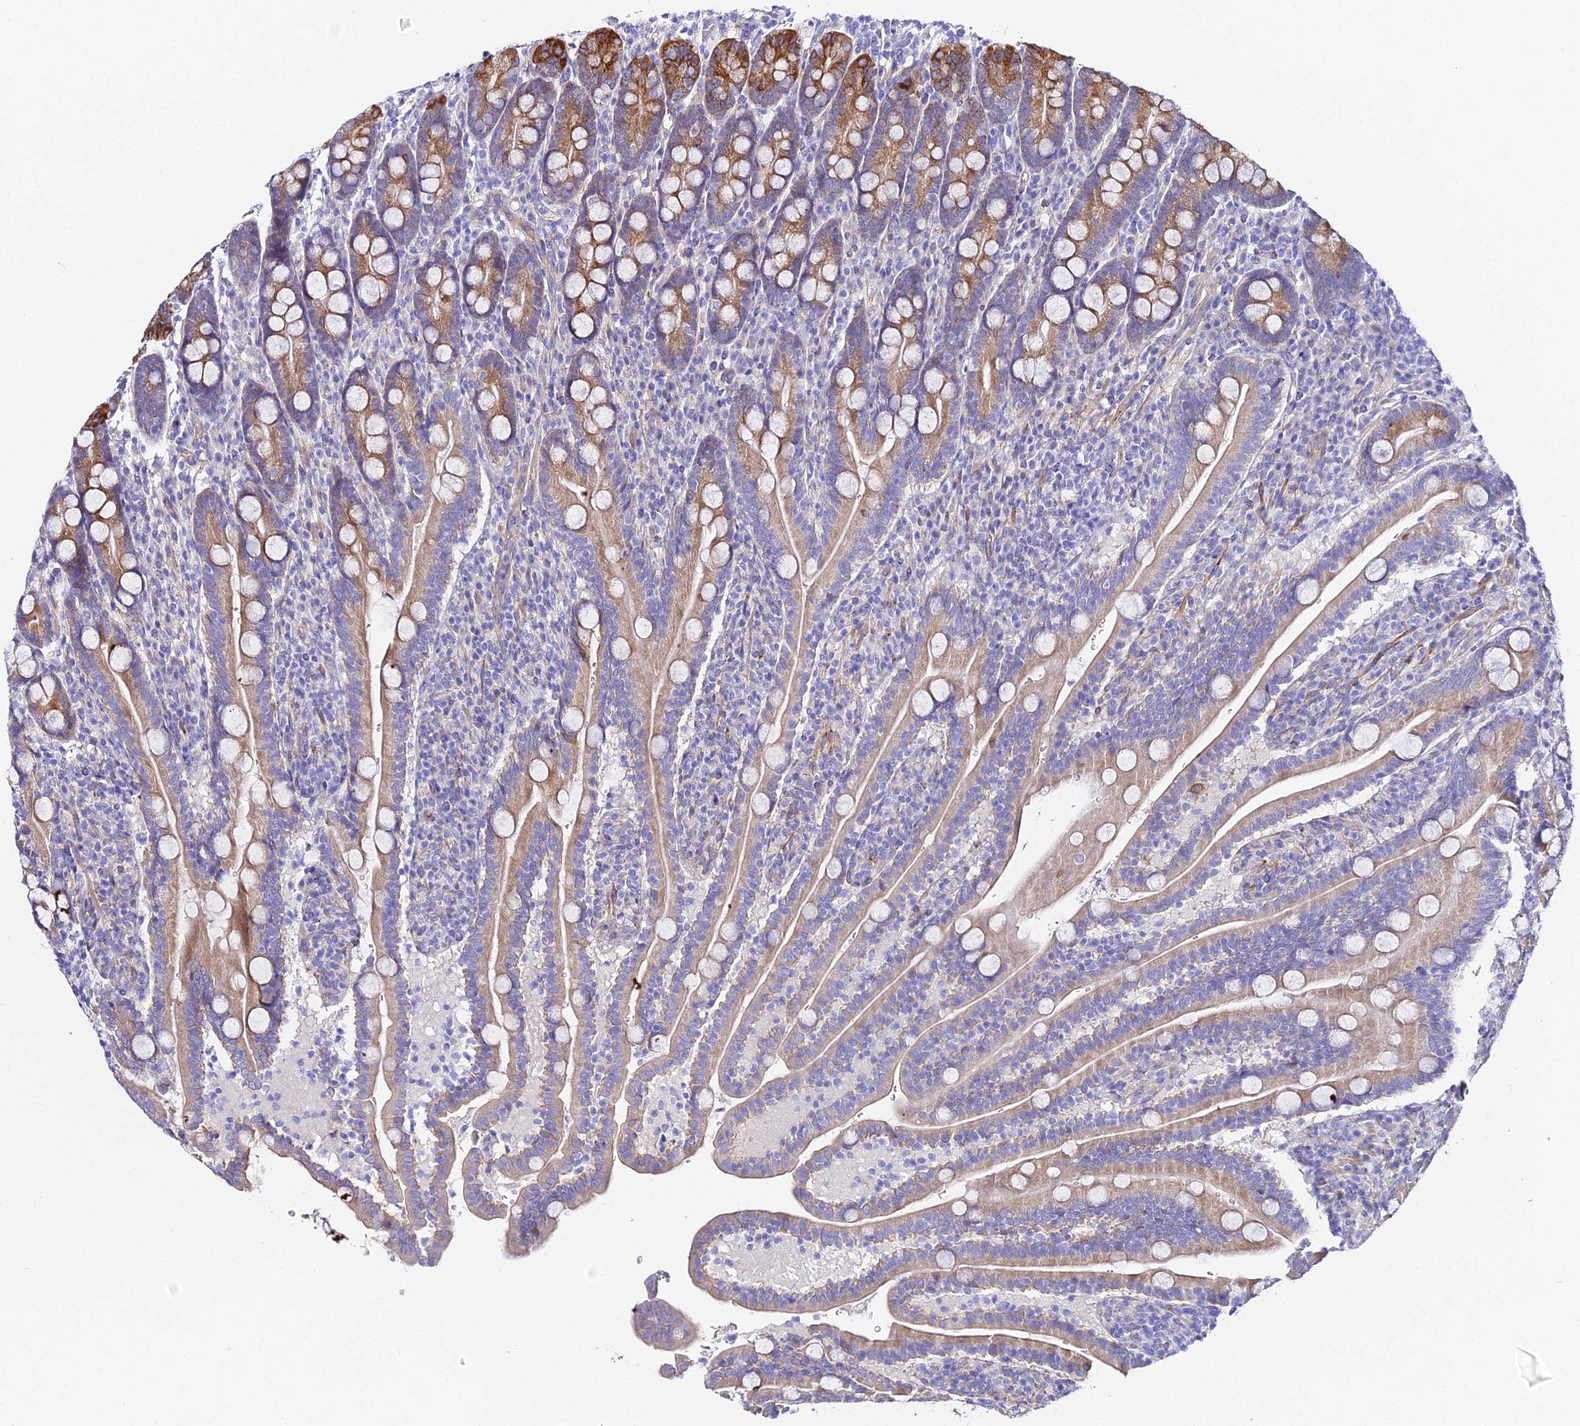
{"staining": {"intensity": "strong", "quantity": "25%-75%", "location": "cytoplasmic/membranous"}, "tissue": "duodenum", "cell_type": "Glandular cells", "image_type": "normal", "snomed": [{"axis": "morphology", "description": "Normal tissue, NOS"}, {"axis": "topography", "description": "Duodenum"}], "caption": "Glandular cells reveal strong cytoplasmic/membranous positivity in approximately 25%-75% of cells in benign duodenum. The staining was performed using DAB, with brown indicating positive protein expression. Nuclei are stained blue with hematoxylin.", "gene": "CFAP45", "patient": {"sex": "male", "age": 35}}